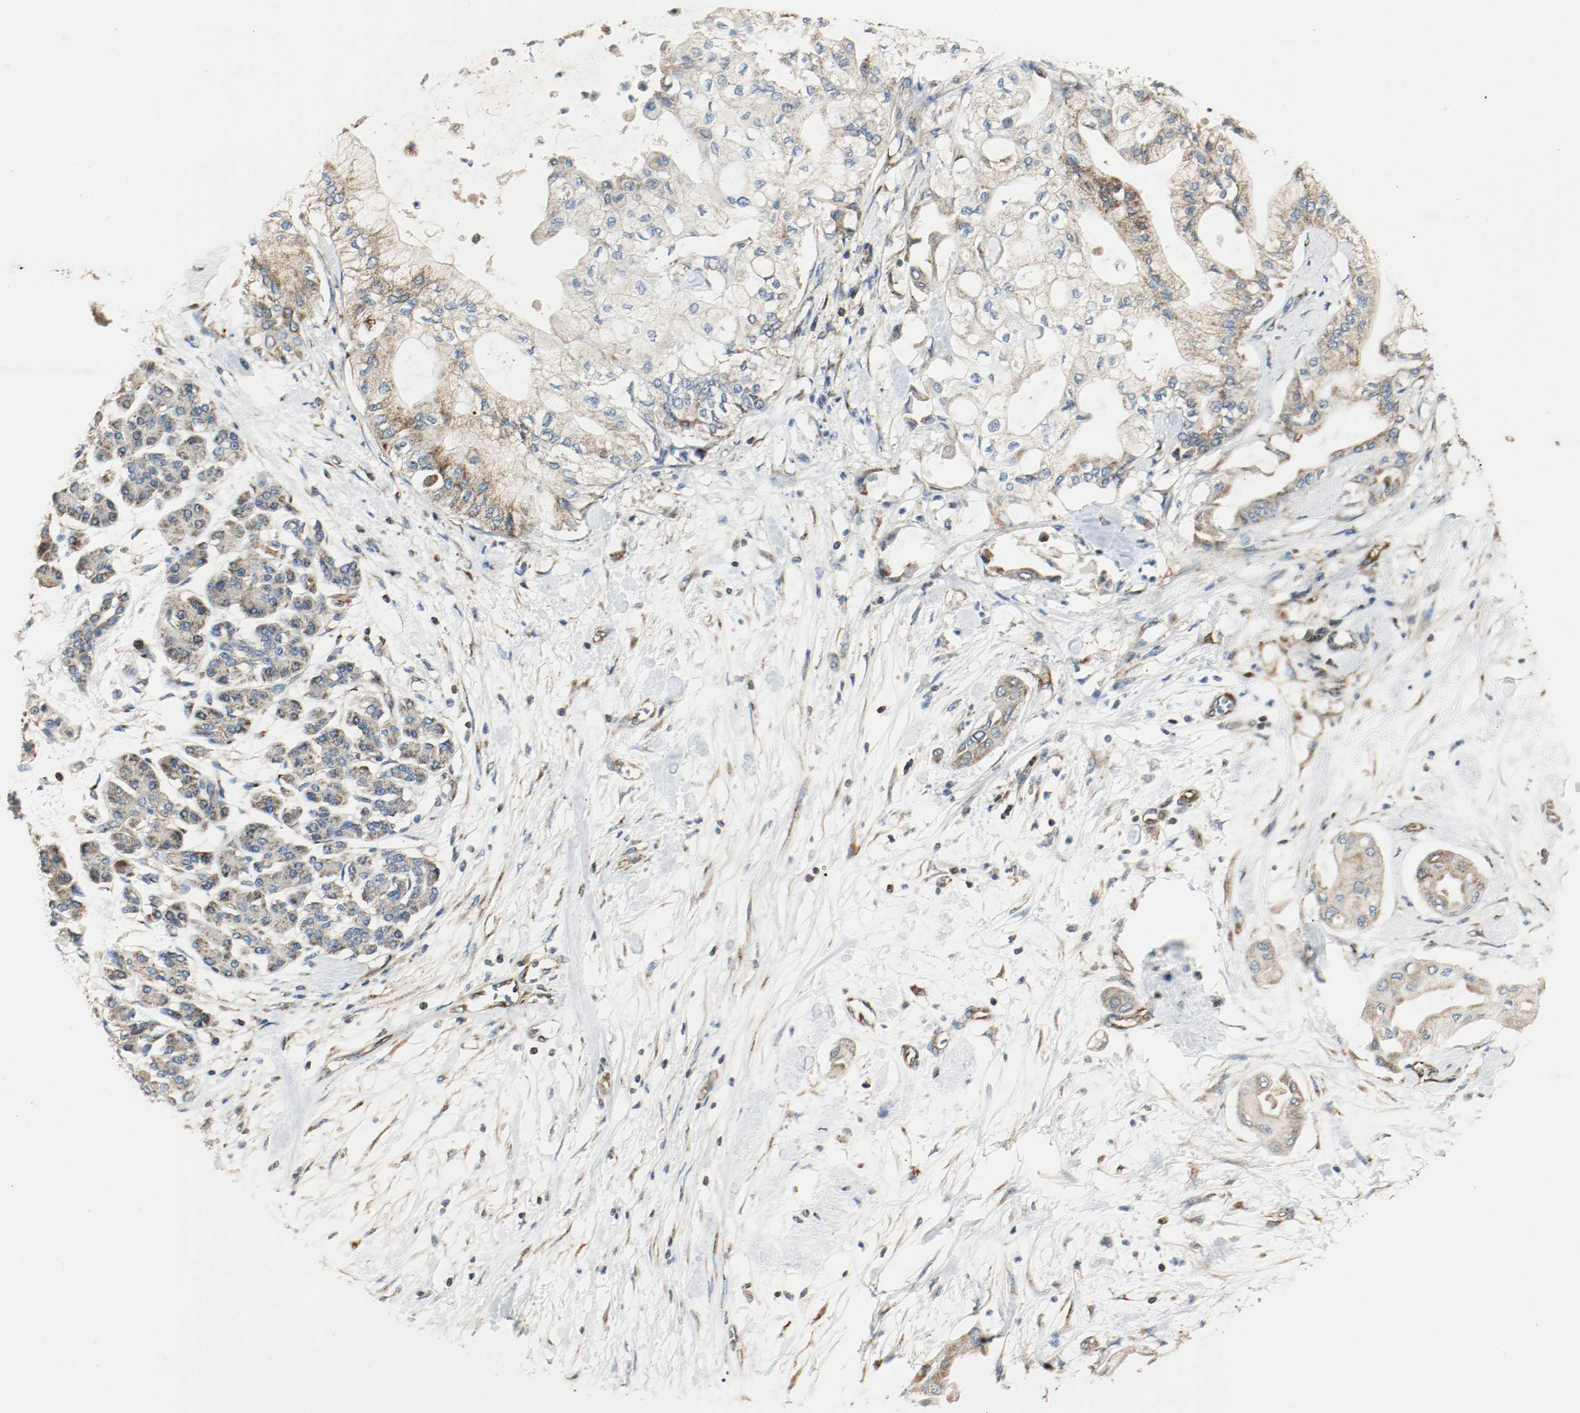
{"staining": {"intensity": "moderate", "quantity": ">75%", "location": "cytoplasmic/membranous"}, "tissue": "pancreatic cancer", "cell_type": "Tumor cells", "image_type": "cancer", "snomed": [{"axis": "morphology", "description": "Adenocarcinoma, NOS"}, {"axis": "morphology", "description": "Adenocarcinoma, metastatic, NOS"}, {"axis": "topography", "description": "Lymph node"}, {"axis": "topography", "description": "Pancreas"}, {"axis": "topography", "description": "Duodenum"}], "caption": "Tumor cells reveal moderate cytoplasmic/membranous expression in about >75% of cells in pancreatic cancer.", "gene": "PLCG1", "patient": {"sex": "female", "age": 64}}